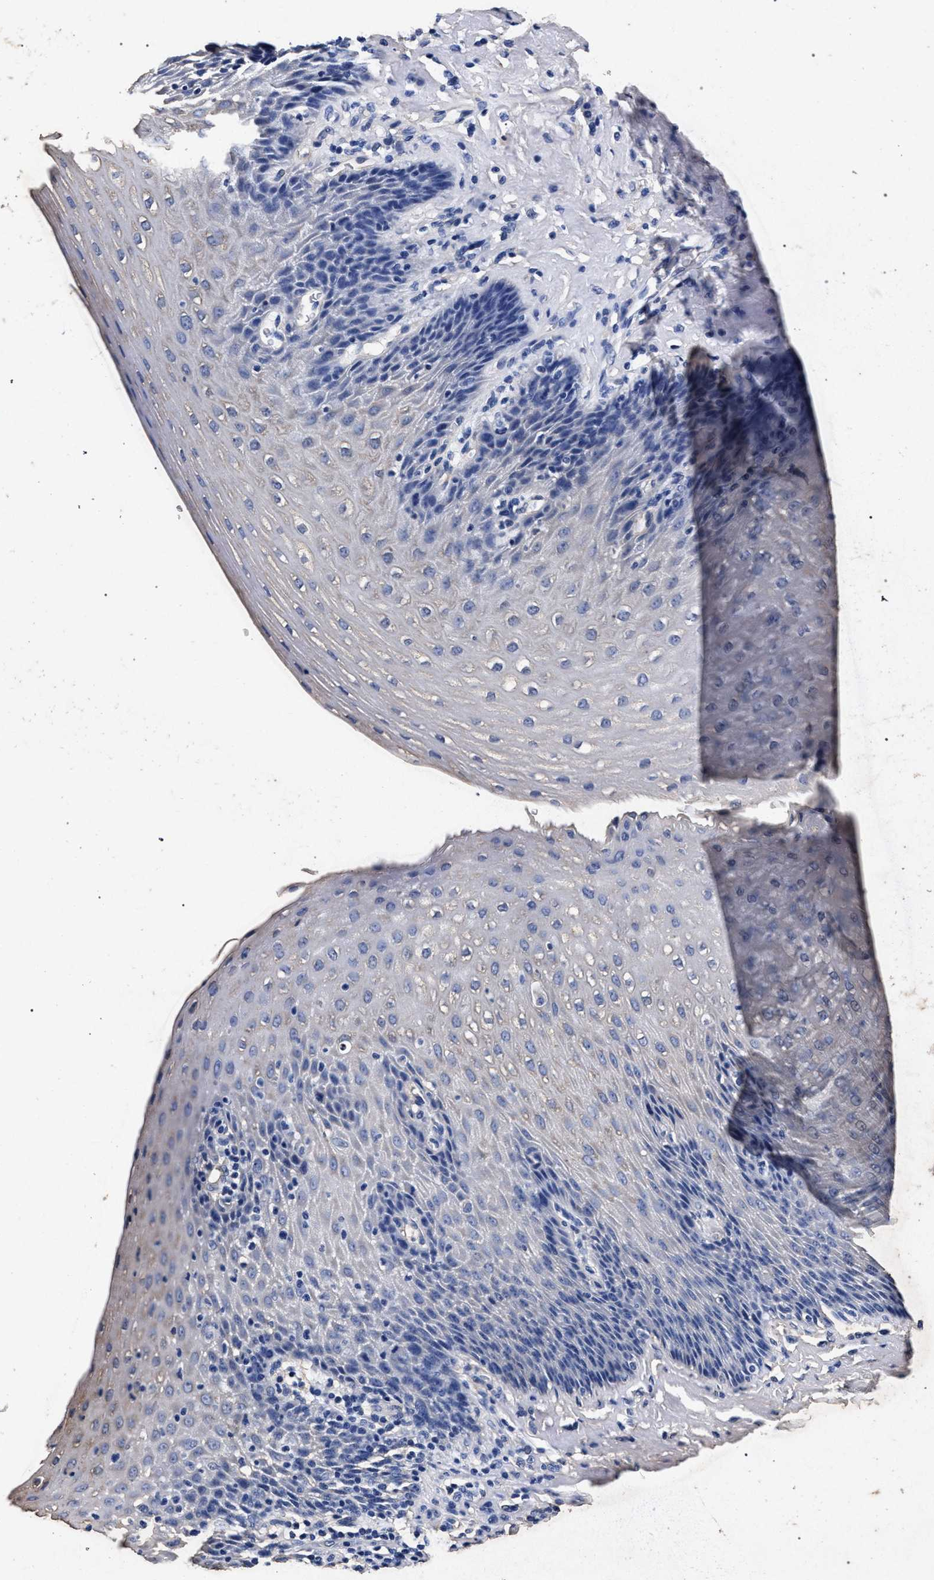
{"staining": {"intensity": "weak", "quantity": "<25%", "location": "cytoplasmic/membranous"}, "tissue": "esophagus", "cell_type": "Squamous epithelial cells", "image_type": "normal", "snomed": [{"axis": "morphology", "description": "Normal tissue, NOS"}, {"axis": "topography", "description": "Esophagus"}], "caption": "Image shows no protein expression in squamous epithelial cells of benign esophagus.", "gene": "ATP1A2", "patient": {"sex": "female", "age": 61}}